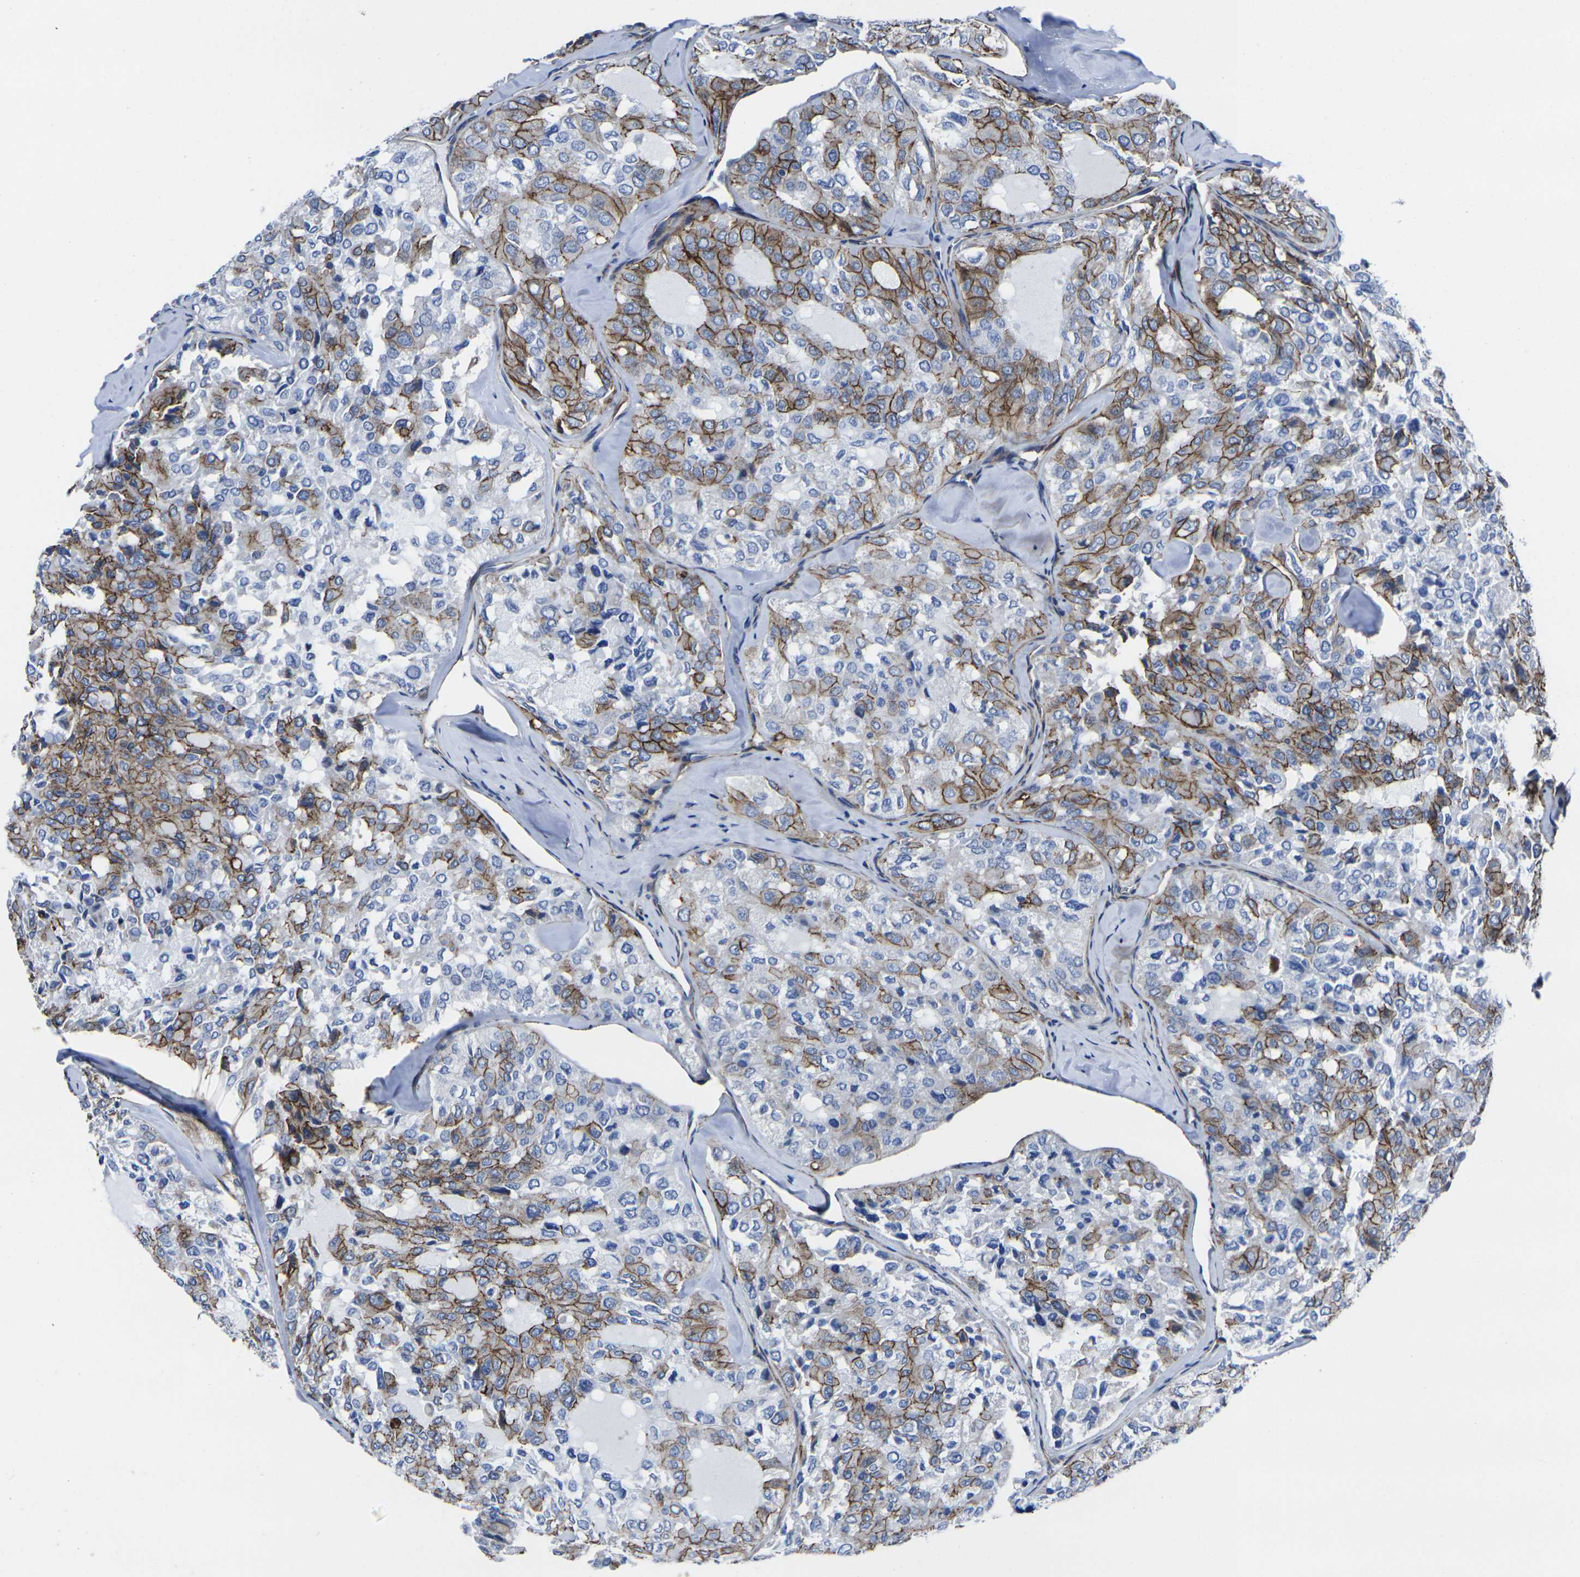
{"staining": {"intensity": "moderate", "quantity": "25%-75%", "location": "cytoplasmic/membranous"}, "tissue": "thyroid cancer", "cell_type": "Tumor cells", "image_type": "cancer", "snomed": [{"axis": "morphology", "description": "Follicular adenoma carcinoma, NOS"}, {"axis": "topography", "description": "Thyroid gland"}], "caption": "Follicular adenoma carcinoma (thyroid) was stained to show a protein in brown. There is medium levels of moderate cytoplasmic/membranous staining in about 25%-75% of tumor cells. The protein of interest is stained brown, and the nuclei are stained in blue (DAB (3,3'-diaminobenzidine) IHC with brightfield microscopy, high magnification).", "gene": "NUMB", "patient": {"sex": "male", "age": 75}}